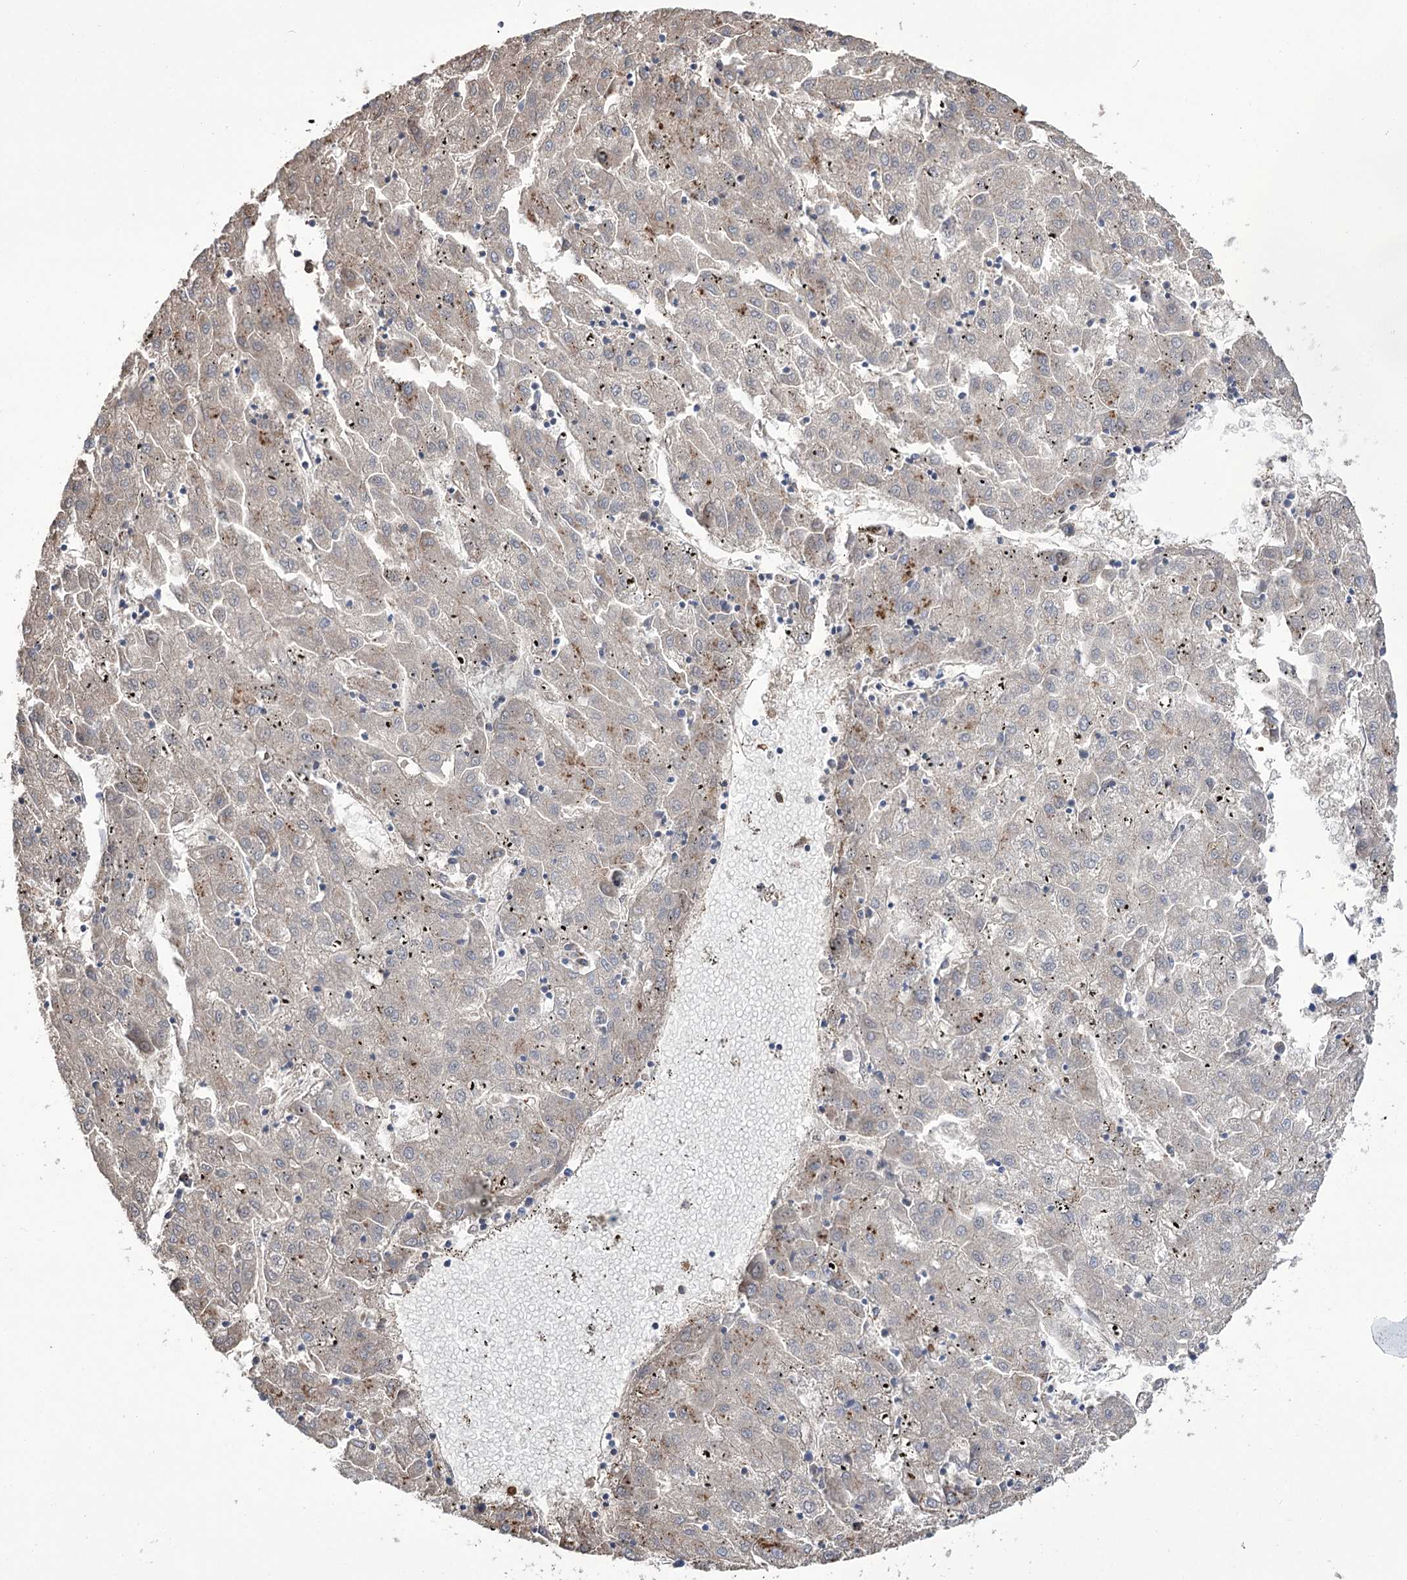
{"staining": {"intensity": "weak", "quantity": "<25%", "location": "cytoplasmic/membranous"}, "tissue": "liver cancer", "cell_type": "Tumor cells", "image_type": "cancer", "snomed": [{"axis": "morphology", "description": "Carcinoma, Hepatocellular, NOS"}, {"axis": "topography", "description": "Liver"}], "caption": "IHC of human hepatocellular carcinoma (liver) exhibits no staining in tumor cells.", "gene": "ZNF622", "patient": {"sex": "male", "age": 72}}